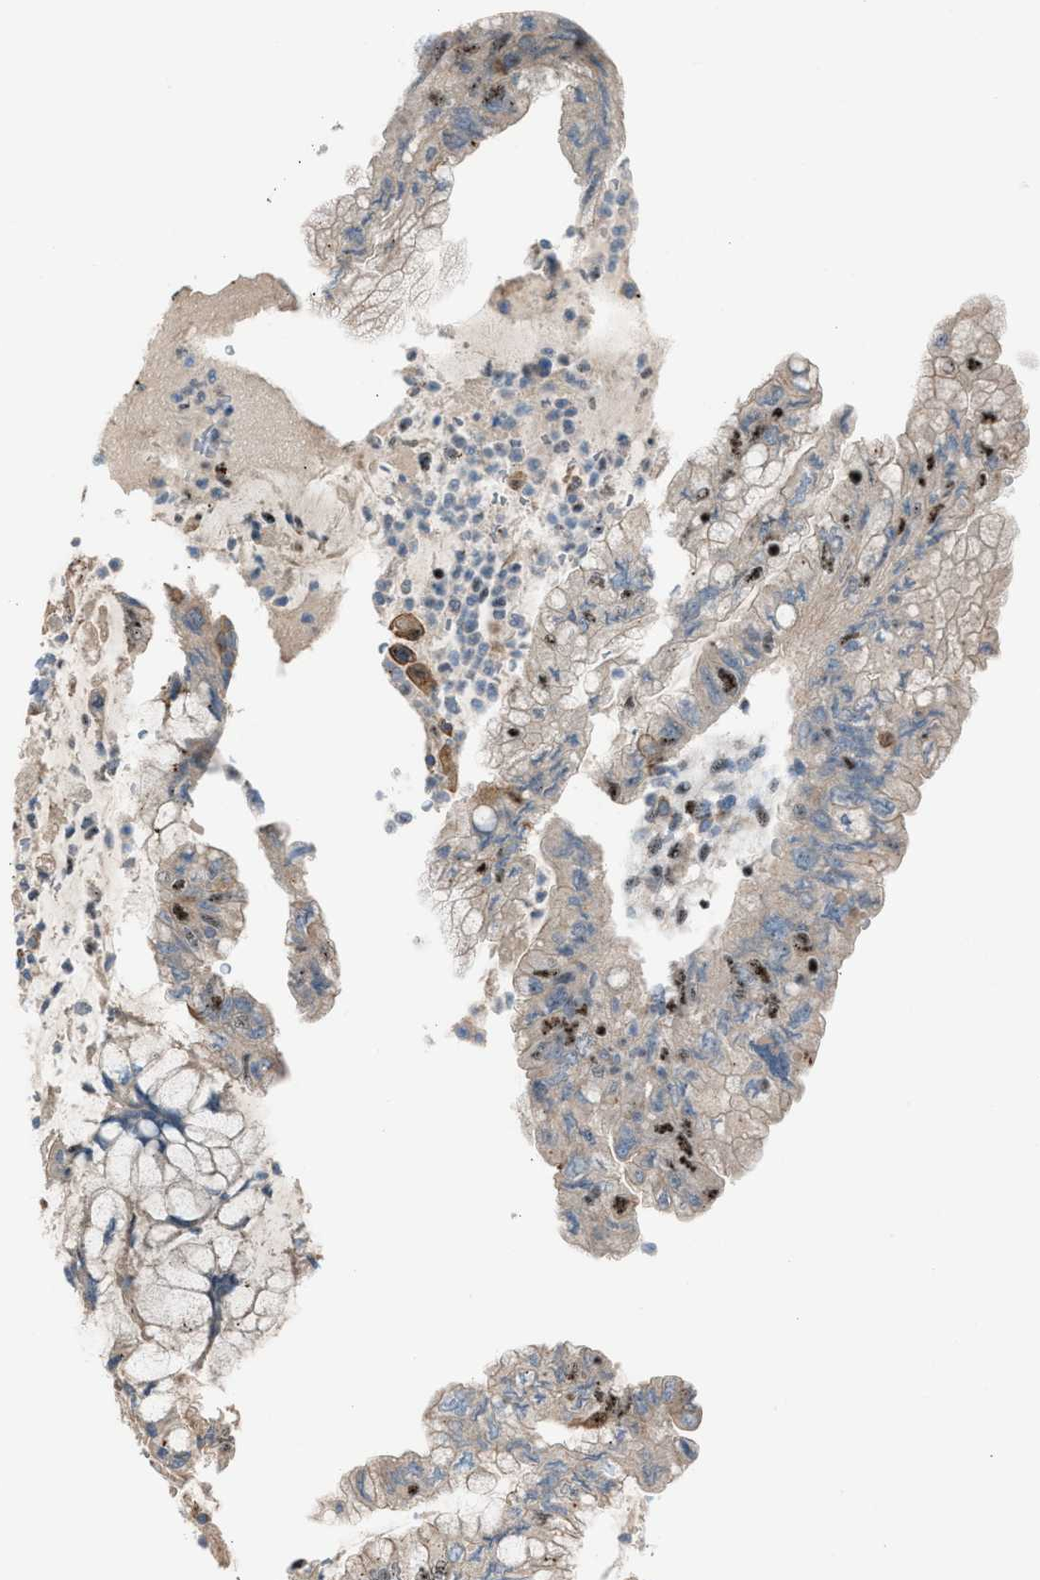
{"staining": {"intensity": "moderate", "quantity": "<25%", "location": "nuclear"}, "tissue": "pancreatic cancer", "cell_type": "Tumor cells", "image_type": "cancer", "snomed": [{"axis": "morphology", "description": "Adenocarcinoma, NOS"}, {"axis": "topography", "description": "Pancreas"}], "caption": "IHC (DAB (3,3'-diaminobenzidine)) staining of human adenocarcinoma (pancreatic) displays moderate nuclear protein staining in about <25% of tumor cells.", "gene": "CENPP", "patient": {"sex": "female", "age": 73}}